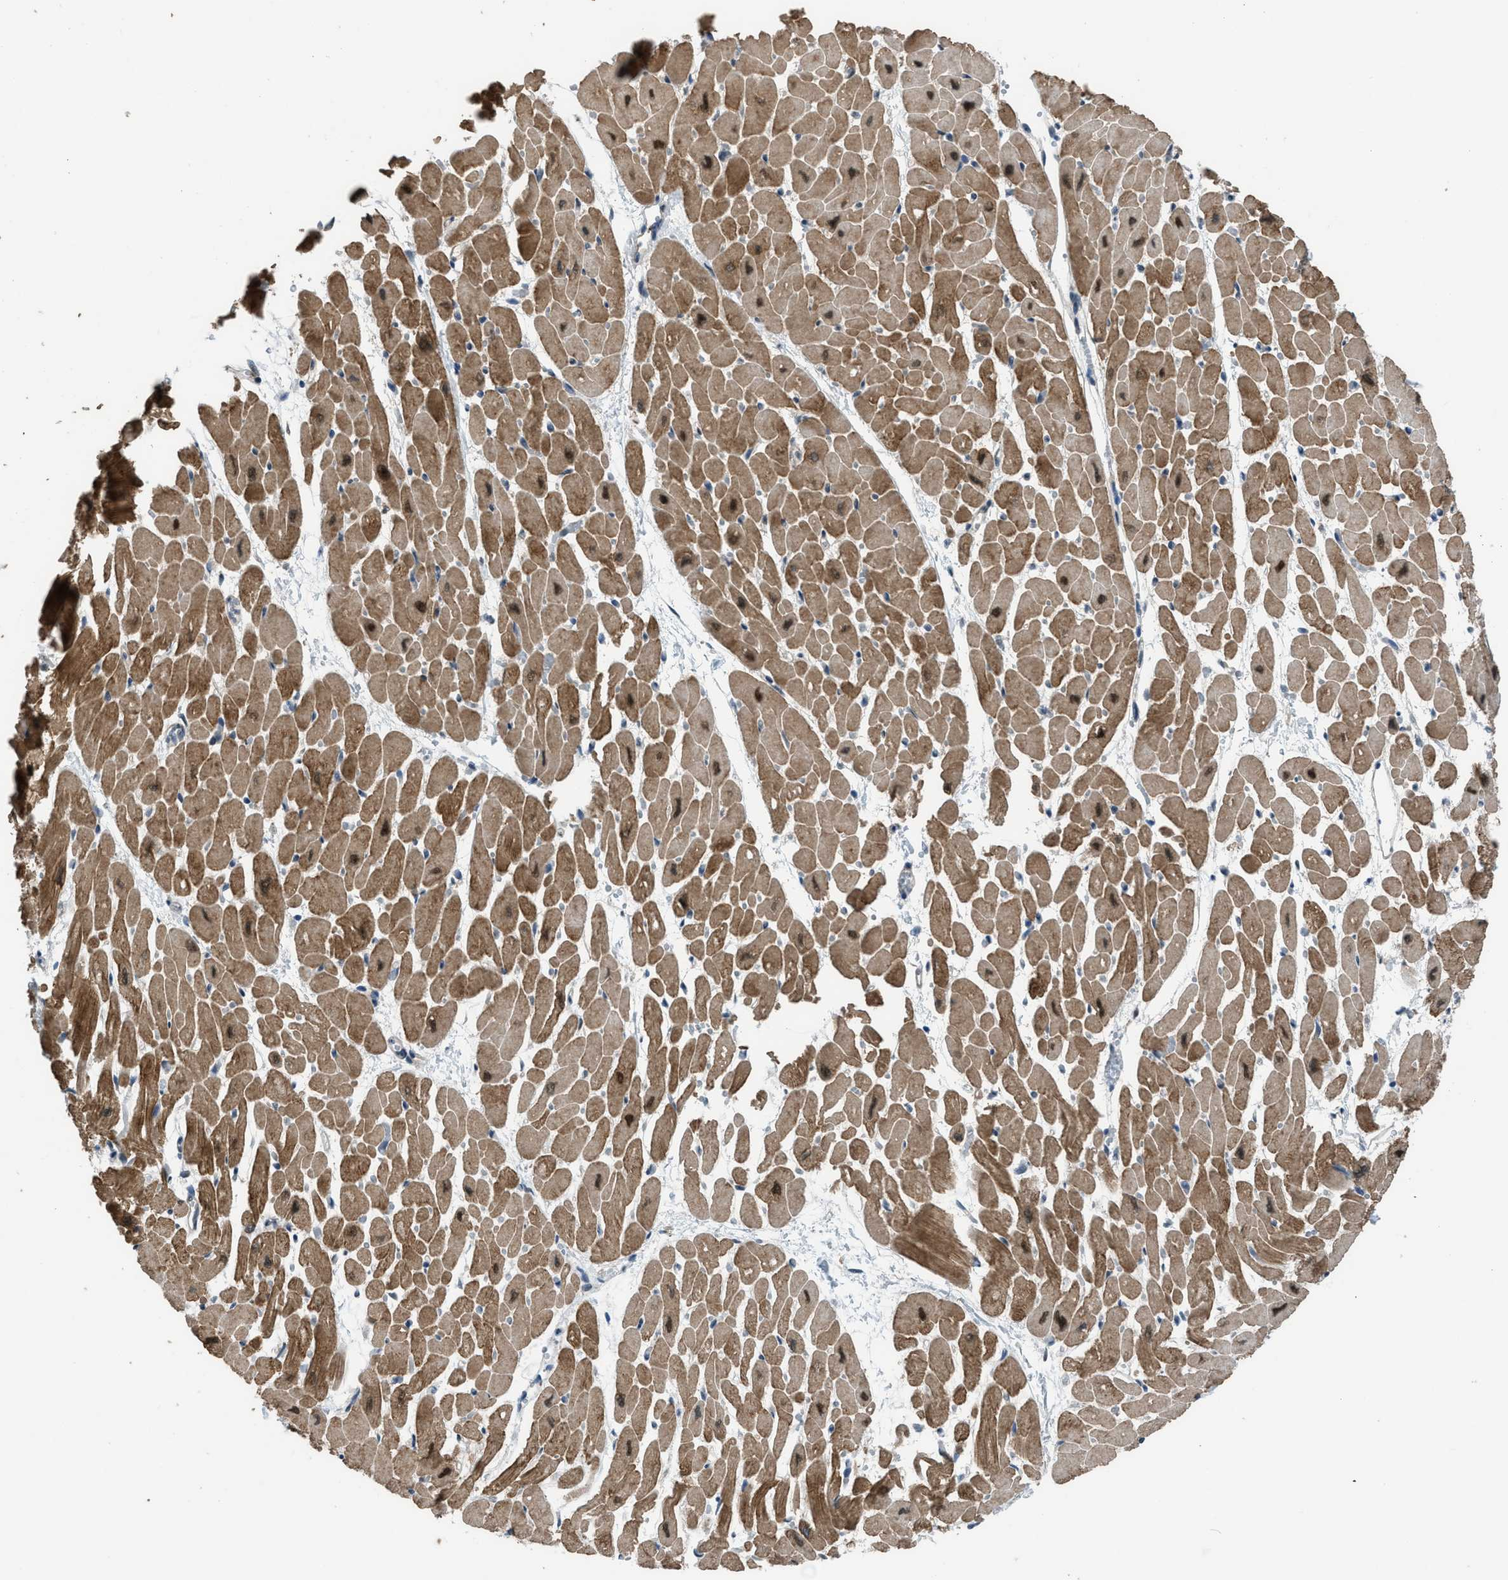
{"staining": {"intensity": "moderate", "quantity": ">75%", "location": "cytoplasmic/membranous"}, "tissue": "heart muscle", "cell_type": "Cardiomyocytes", "image_type": "normal", "snomed": [{"axis": "morphology", "description": "Normal tissue, NOS"}, {"axis": "topography", "description": "Heart"}], "caption": "A photomicrograph showing moderate cytoplasmic/membranous positivity in approximately >75% of cardiomyocytes in benign heart muscle, as visualized by brown immunohistochemical staining.", "gene": "KPNA6", "patient": {"sex": "male", "age": 45}}